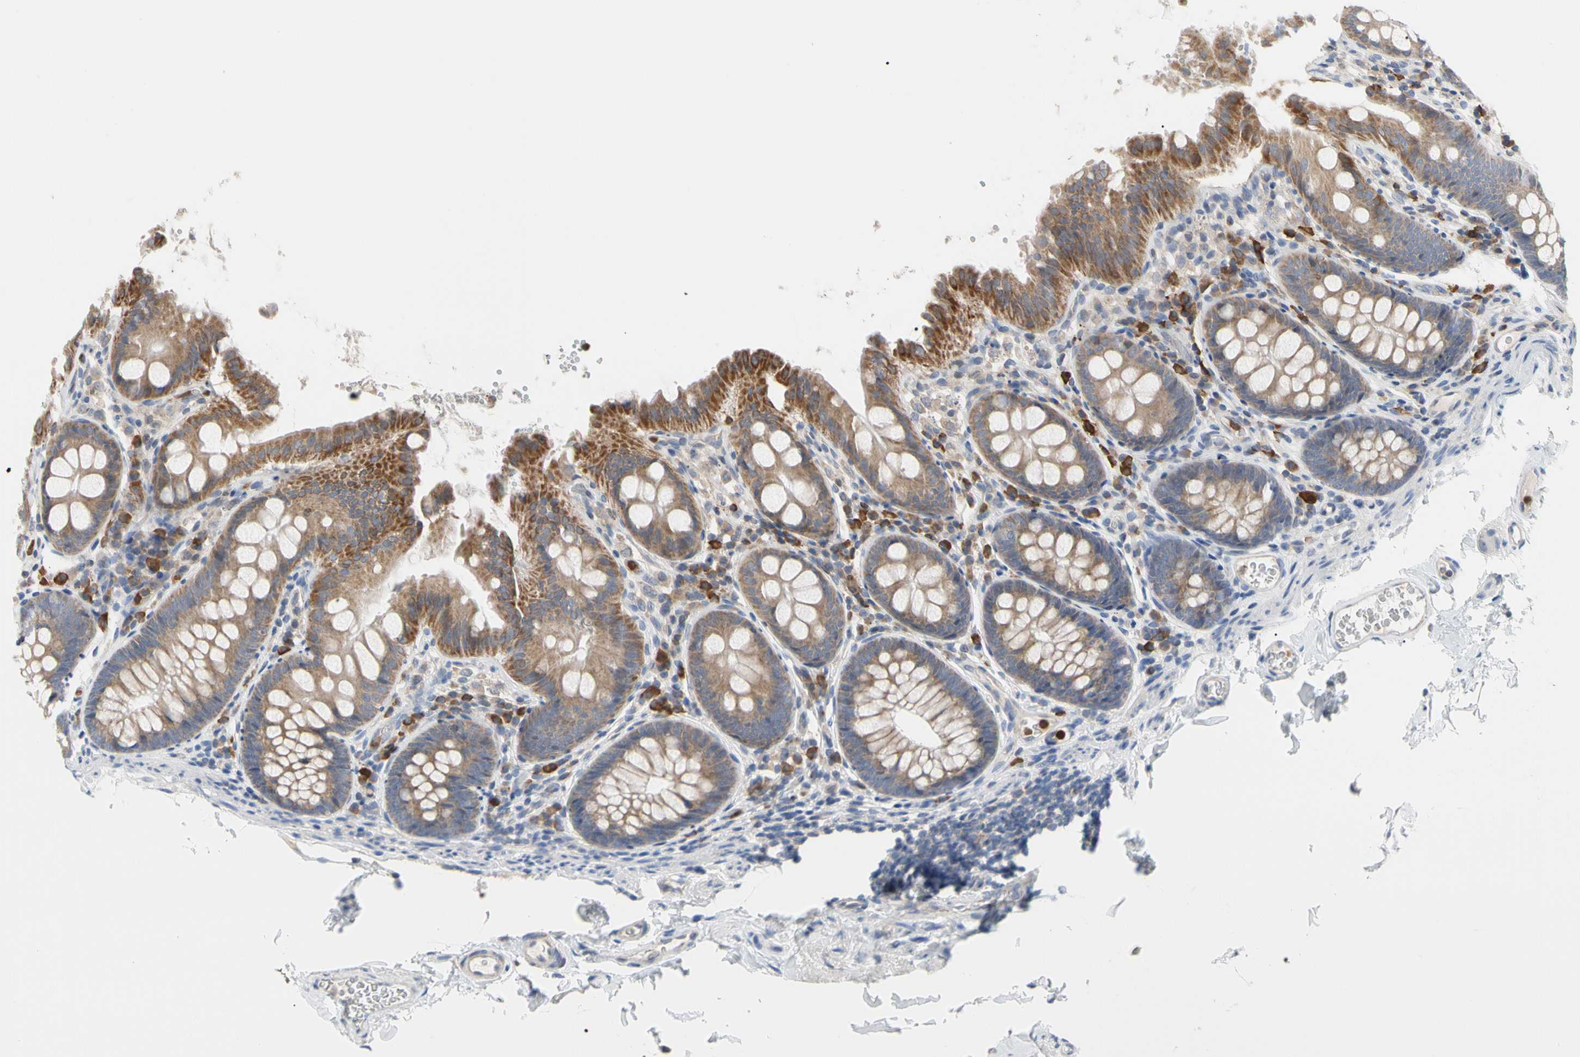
{"staining": {"intensity": "negative", "quantity": "none", "location": "none"}, "tissue": "colon", "cell_type": "Endothelial cells", "image_type": "normal", "snomed": [{"axis": "morphology", "description": "Normal tissue, NOS"}, {"axis": "topography", "description": "Colon"}], "caption": "Immunohistochemical staining of unremarkable colon displays no significant expression in endothelial cells. Brightfield microscopy of IHC stained with DAB (brown) and hematoxylin (blue), captured at high magnification.", "gene": "MCL1", "patient": {"sex": "female", "age": 61}}